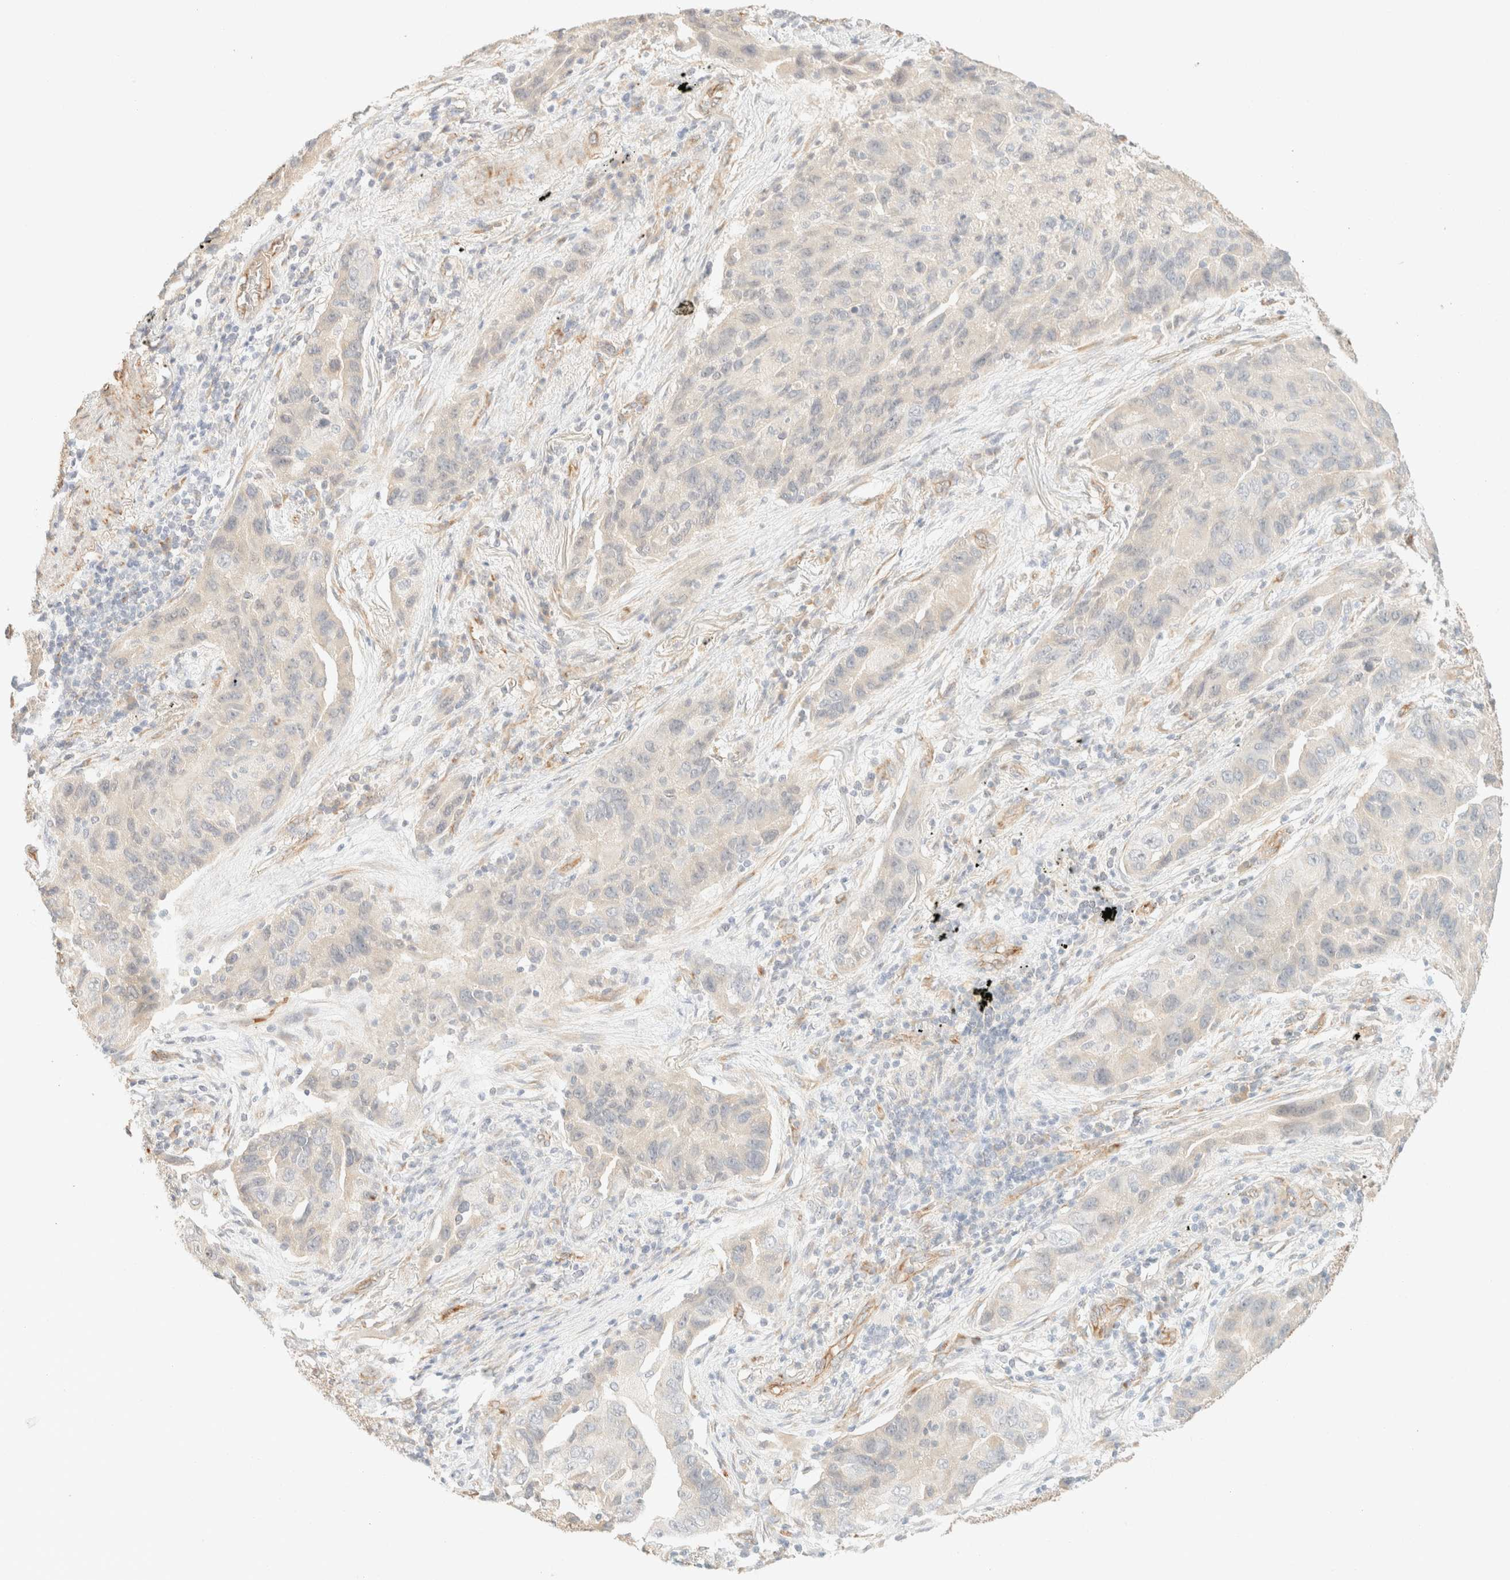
{"staining": {"intensity": "negative", "quantity": "none", "location": "none"}, "tissue": "lung cancer", "cell_type": "Tumor cells", "image_type": "cancer", "snomed": [{"axis": "morphology", "description": "Adenocarcinoma, NOS"}, {"axis": "topography", "description": "Lung"}], "caption": "An image of lung adenocarcinoma stained for a protein exhibits no brown staining in tumor cells.", "gene": "SPARCL1", "patient": {"sex": "female", "age": 65}}